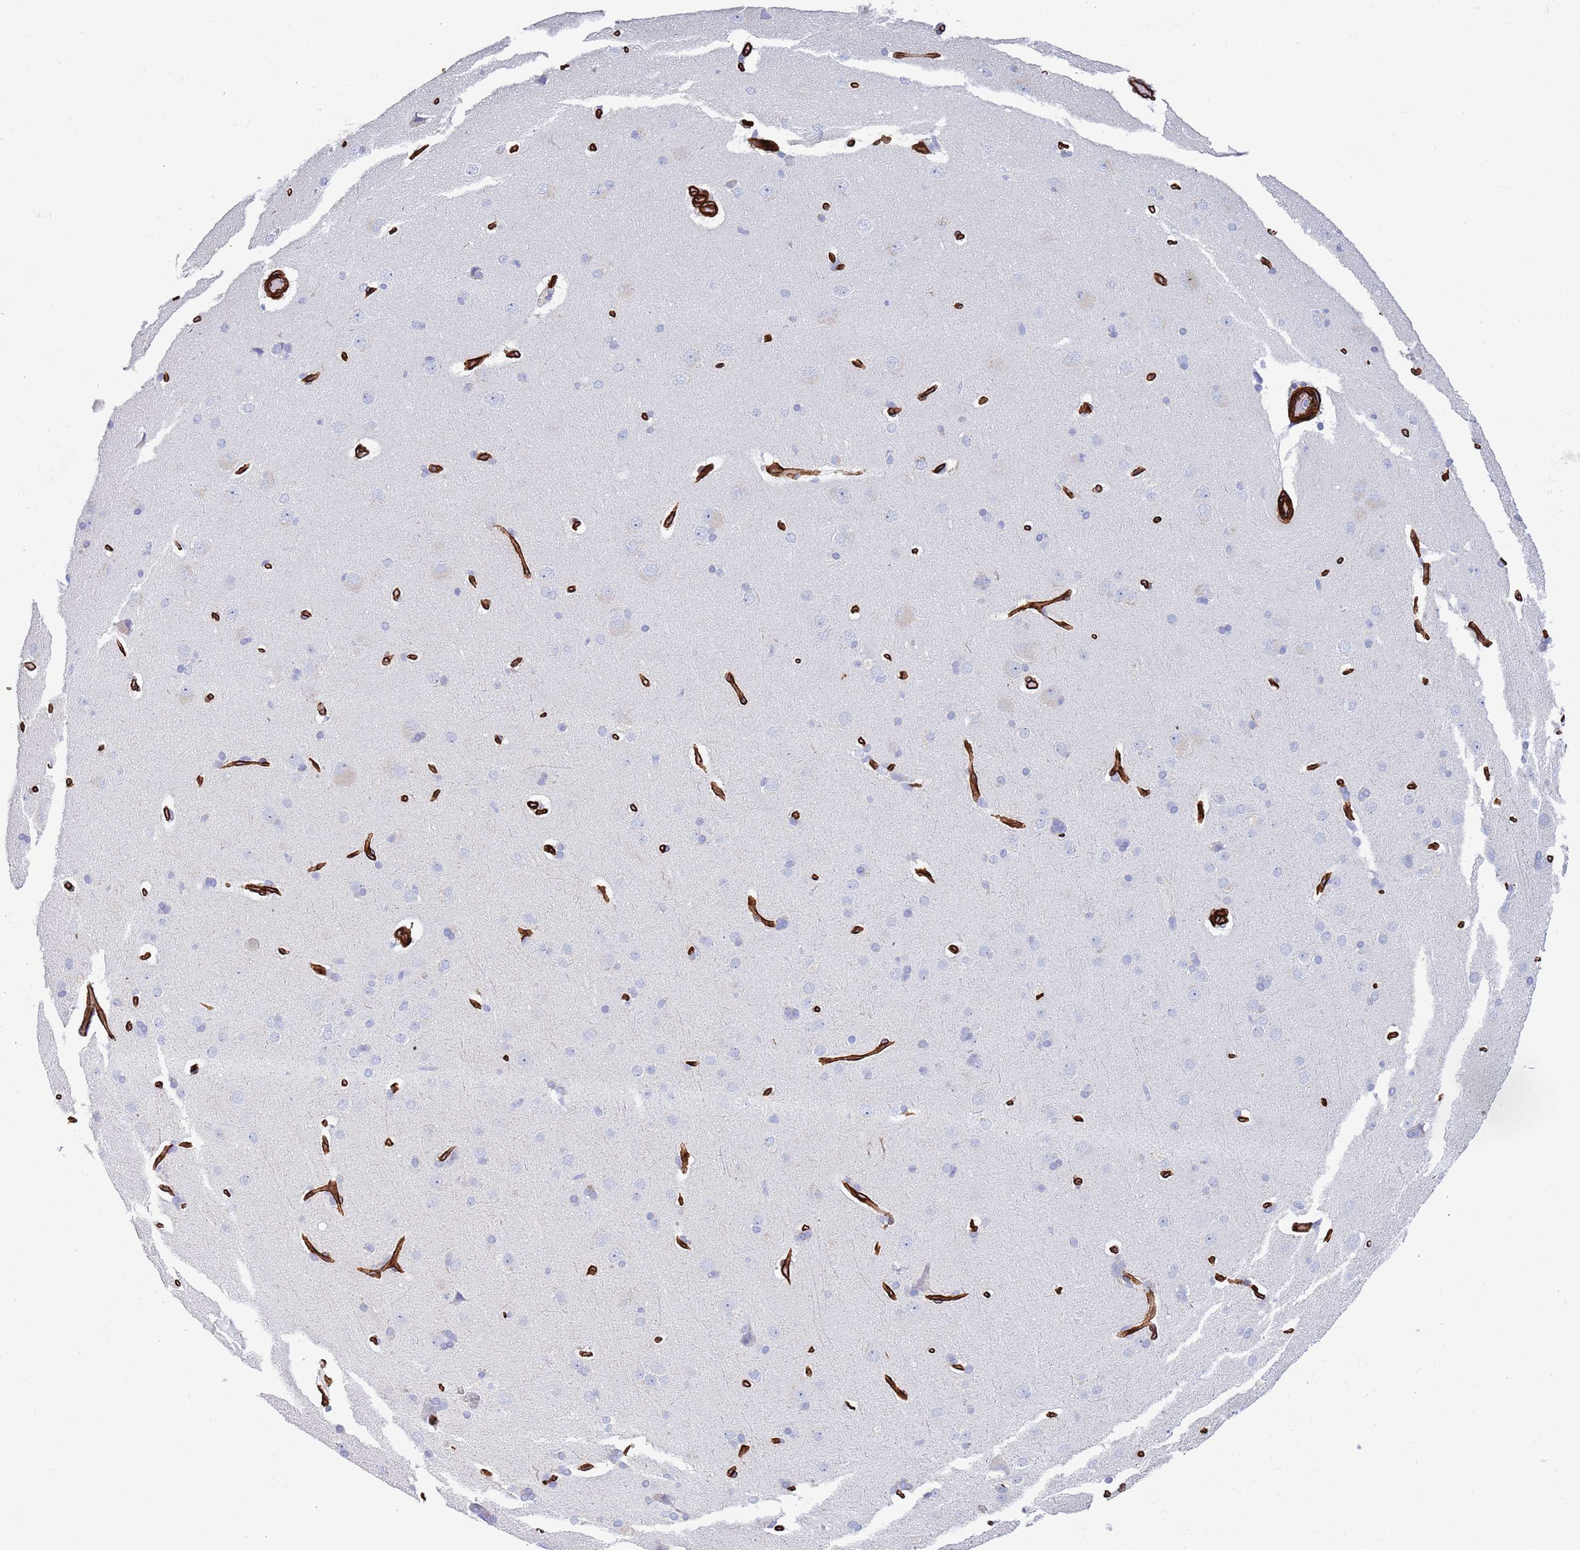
{"staining": {"intensity": "strong", "quantity": ">75%", "location": "cytoplasmic/membranous"}, "tissue": "cerebral cortex", "cell_type": "Endothelial cells", "image_type": "normal", "snomed": [{"axis": "morphology", "description": "Normal tissue, NOS"}, {"axis": "topography", "description": "Cerebral cortex"}], "caption": "DAB (3,3'-diaminobenzidine) immunohistochemical staining of unremarkable human cerebral cortex reveals strong cytoplasmic/membranous protein staining in about >75% of endothelial cells.", "gene": "CAV2", "patient": {"sex": "male", "age": 62}}